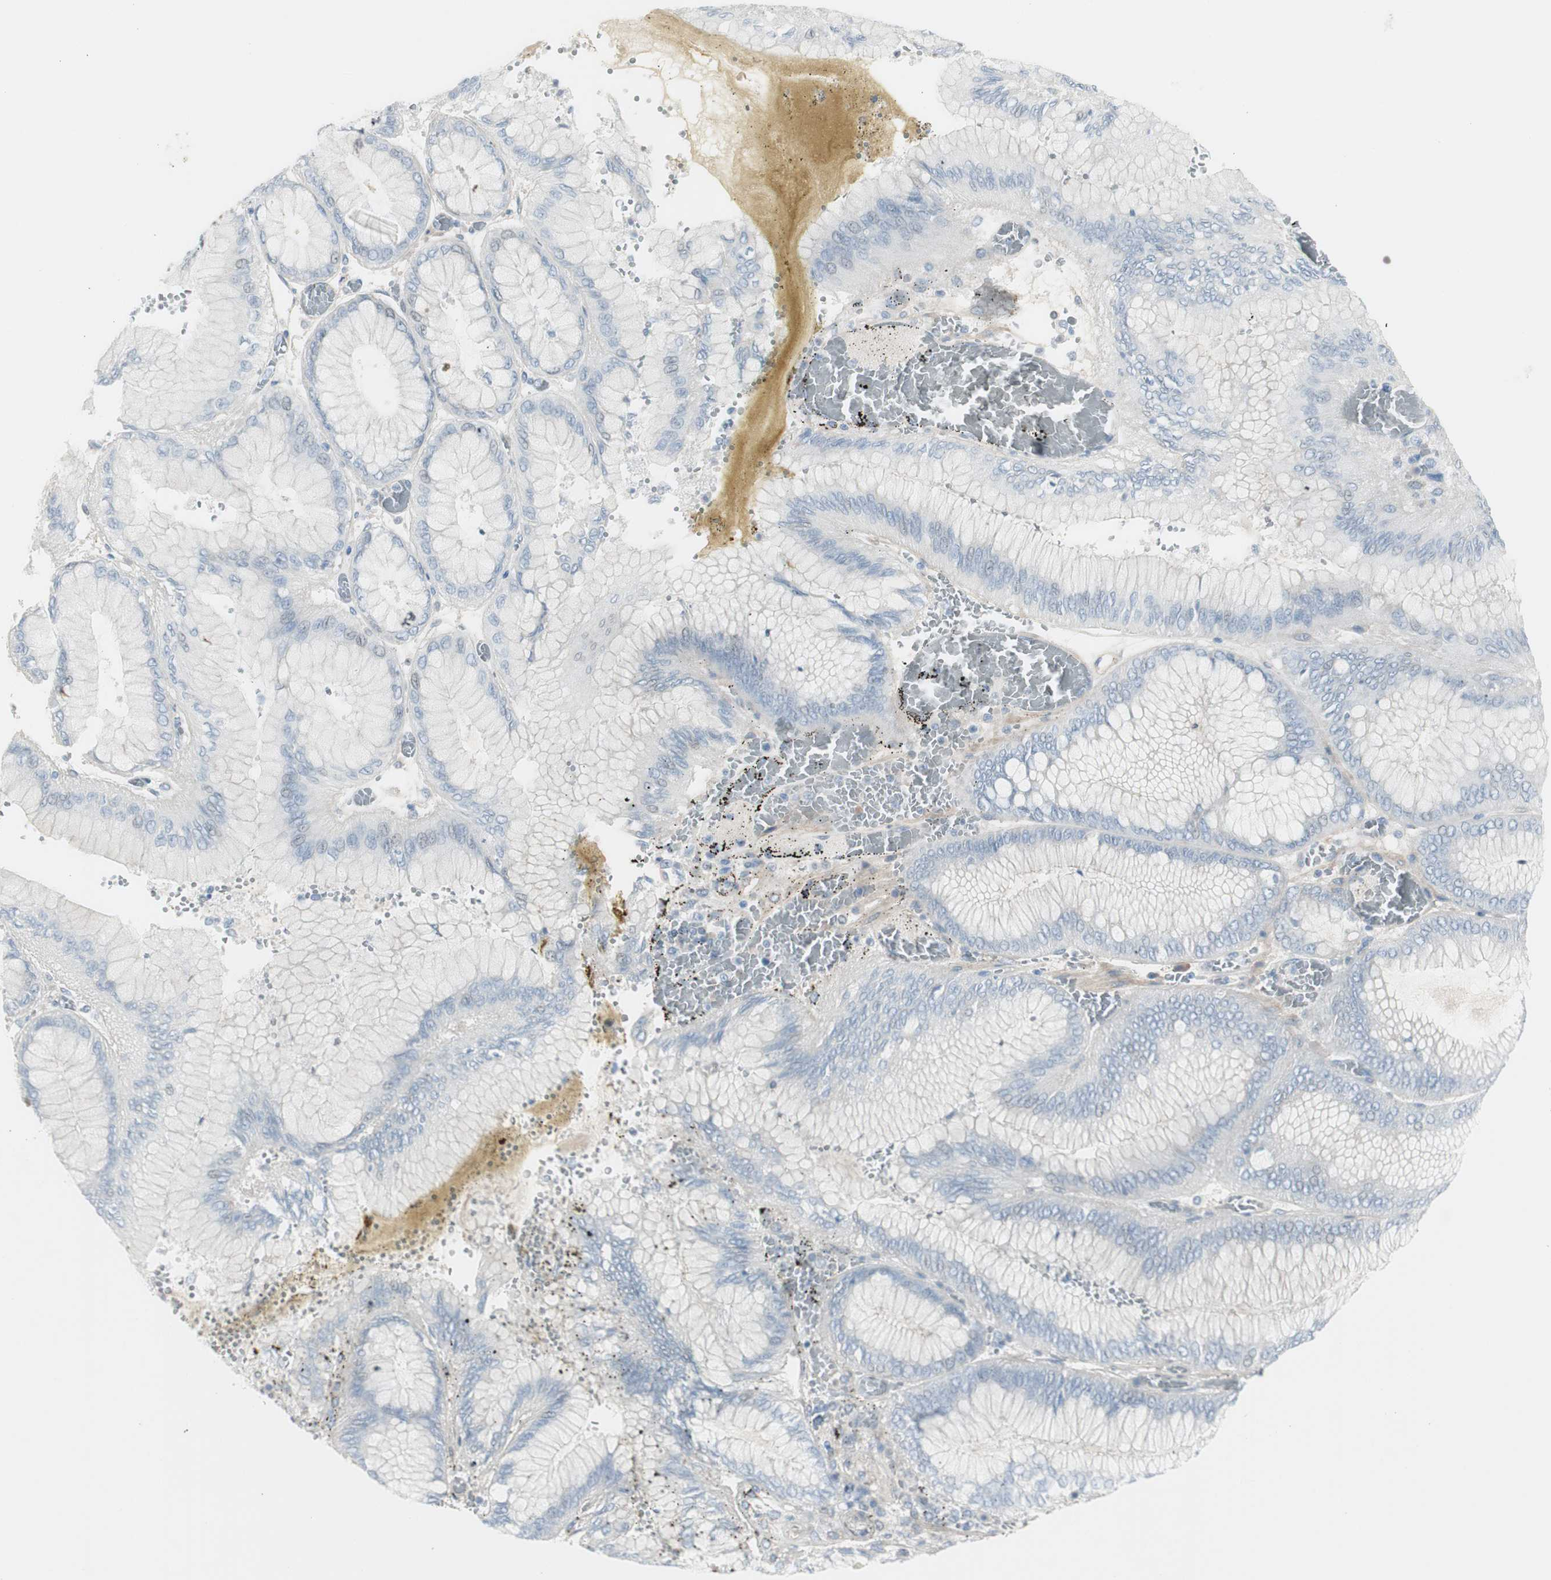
{"staining": {"intensity": "negative", "quantity": "none", "location": "none"}, "tissue": "stomach cancer", "cell_type": "Tumor cells", "image_type": "cancer", "snomed": [{"axis": "morphology", "description": "Normal tissue, NOS"}, {"axis": "morphology", "description": "Adenocarcinoma, NOS"}, {"axis": "topography", "description": "Stomach, upper"}, {"axis": "topography", "description": "Stomach"}], "caption": "Immunohistochemistry histopathology image of human stomach adenocarcinoma stained for a protein (brown), which demonstrates no positivity in tumor cells. Nuclei are stained in blue.", "gene": "CACNA2D1", "patient": {"sex": "male", "age": 76}}